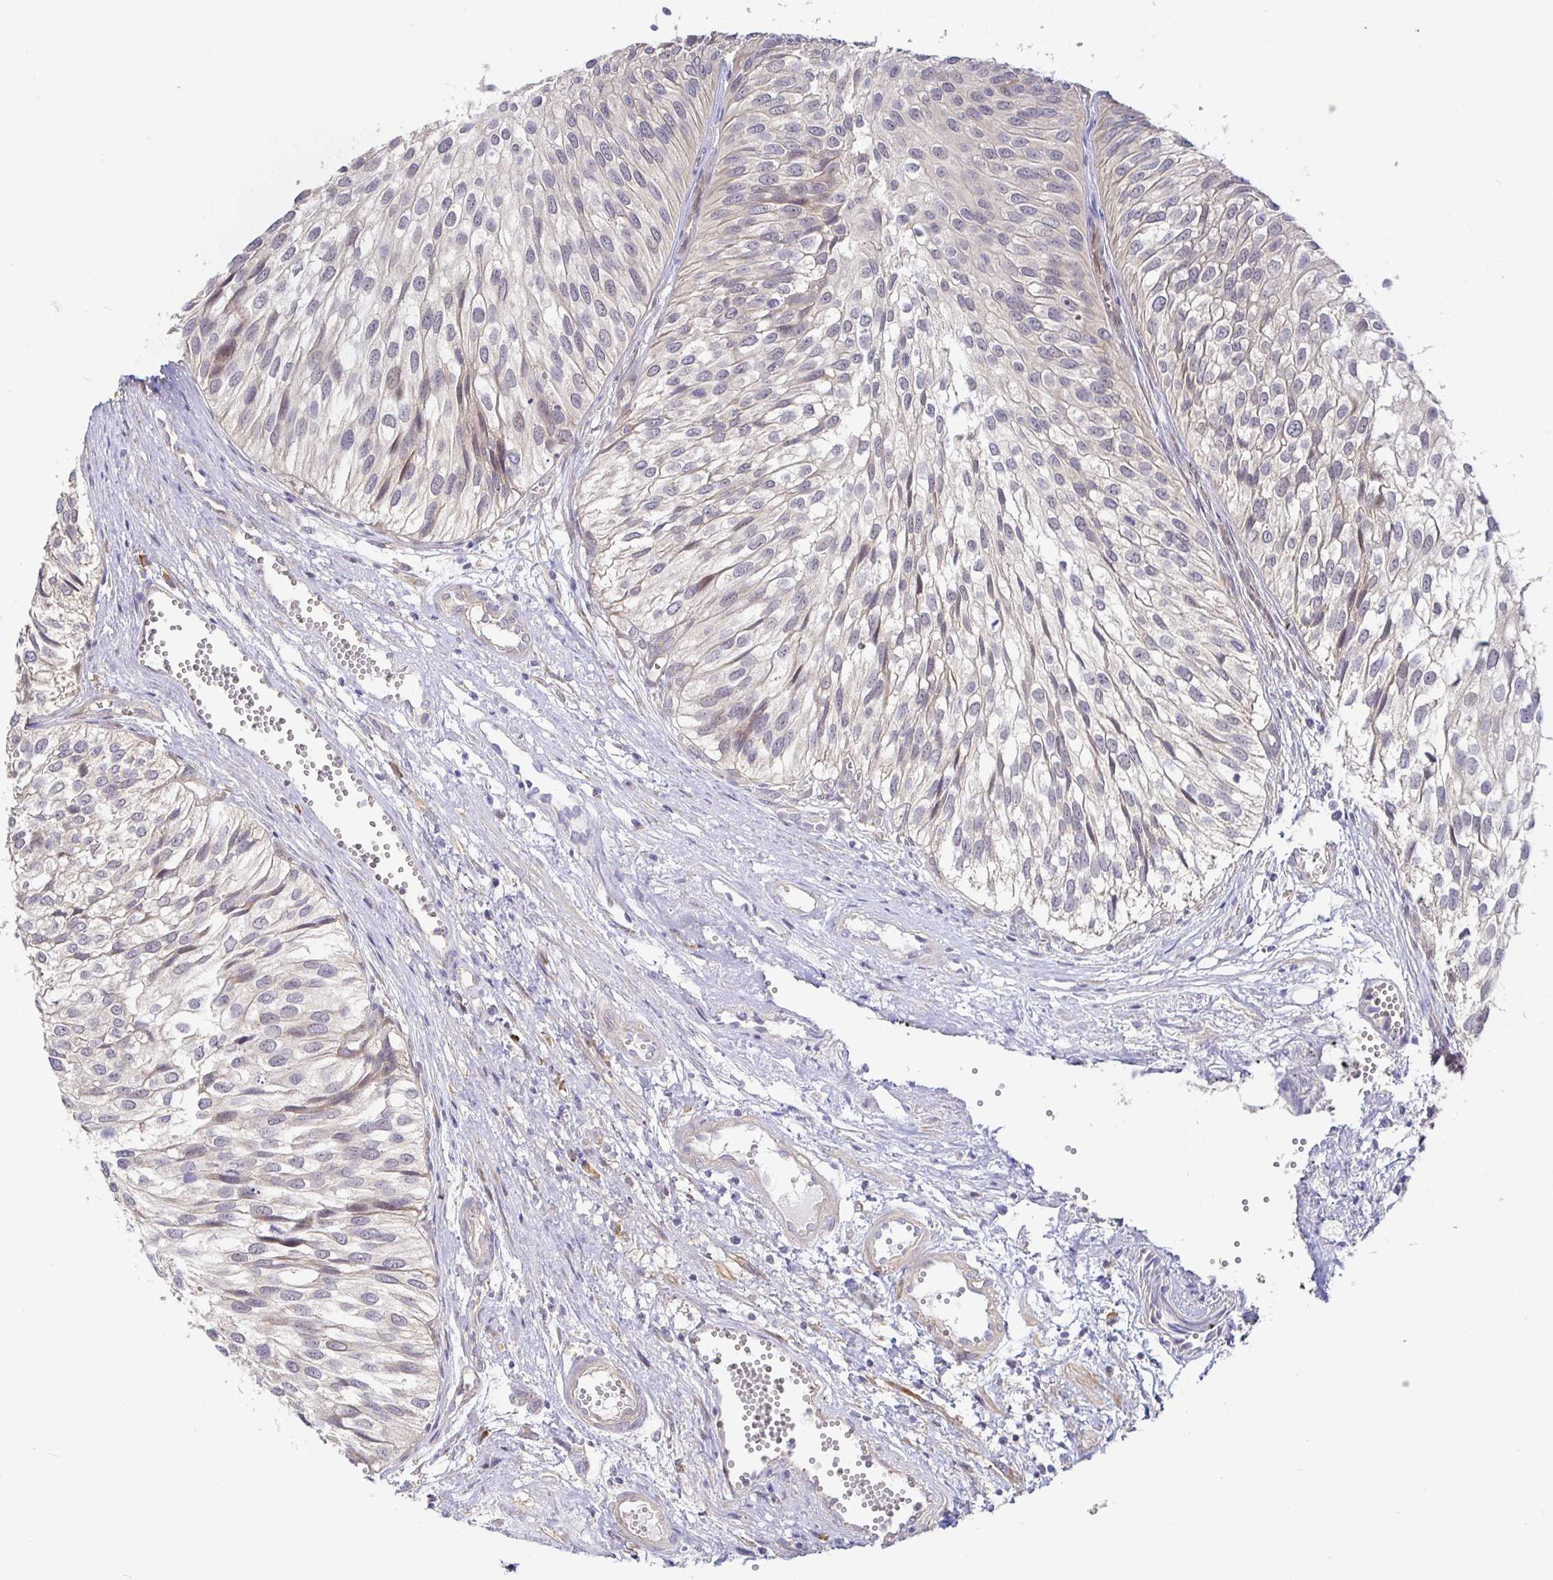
{"staining": {"intensity": "negative", "quantity": "none", "location": "none"}, "tissue": "urothelial cancer", "cell_type": "Tumor cells", "image_type": "cancer", "snomed": [{"axis": "morphology", "description": "Urothelial carcinoma, Low grade"}, {"axis": "topography", "description": "Urinary bladder"}], "caption": "Tumor cells are negative for brown protein staining in urothelial cancer.", "gene": "ZDHHC11", "patient": {"sex": "male", "age": 91}}